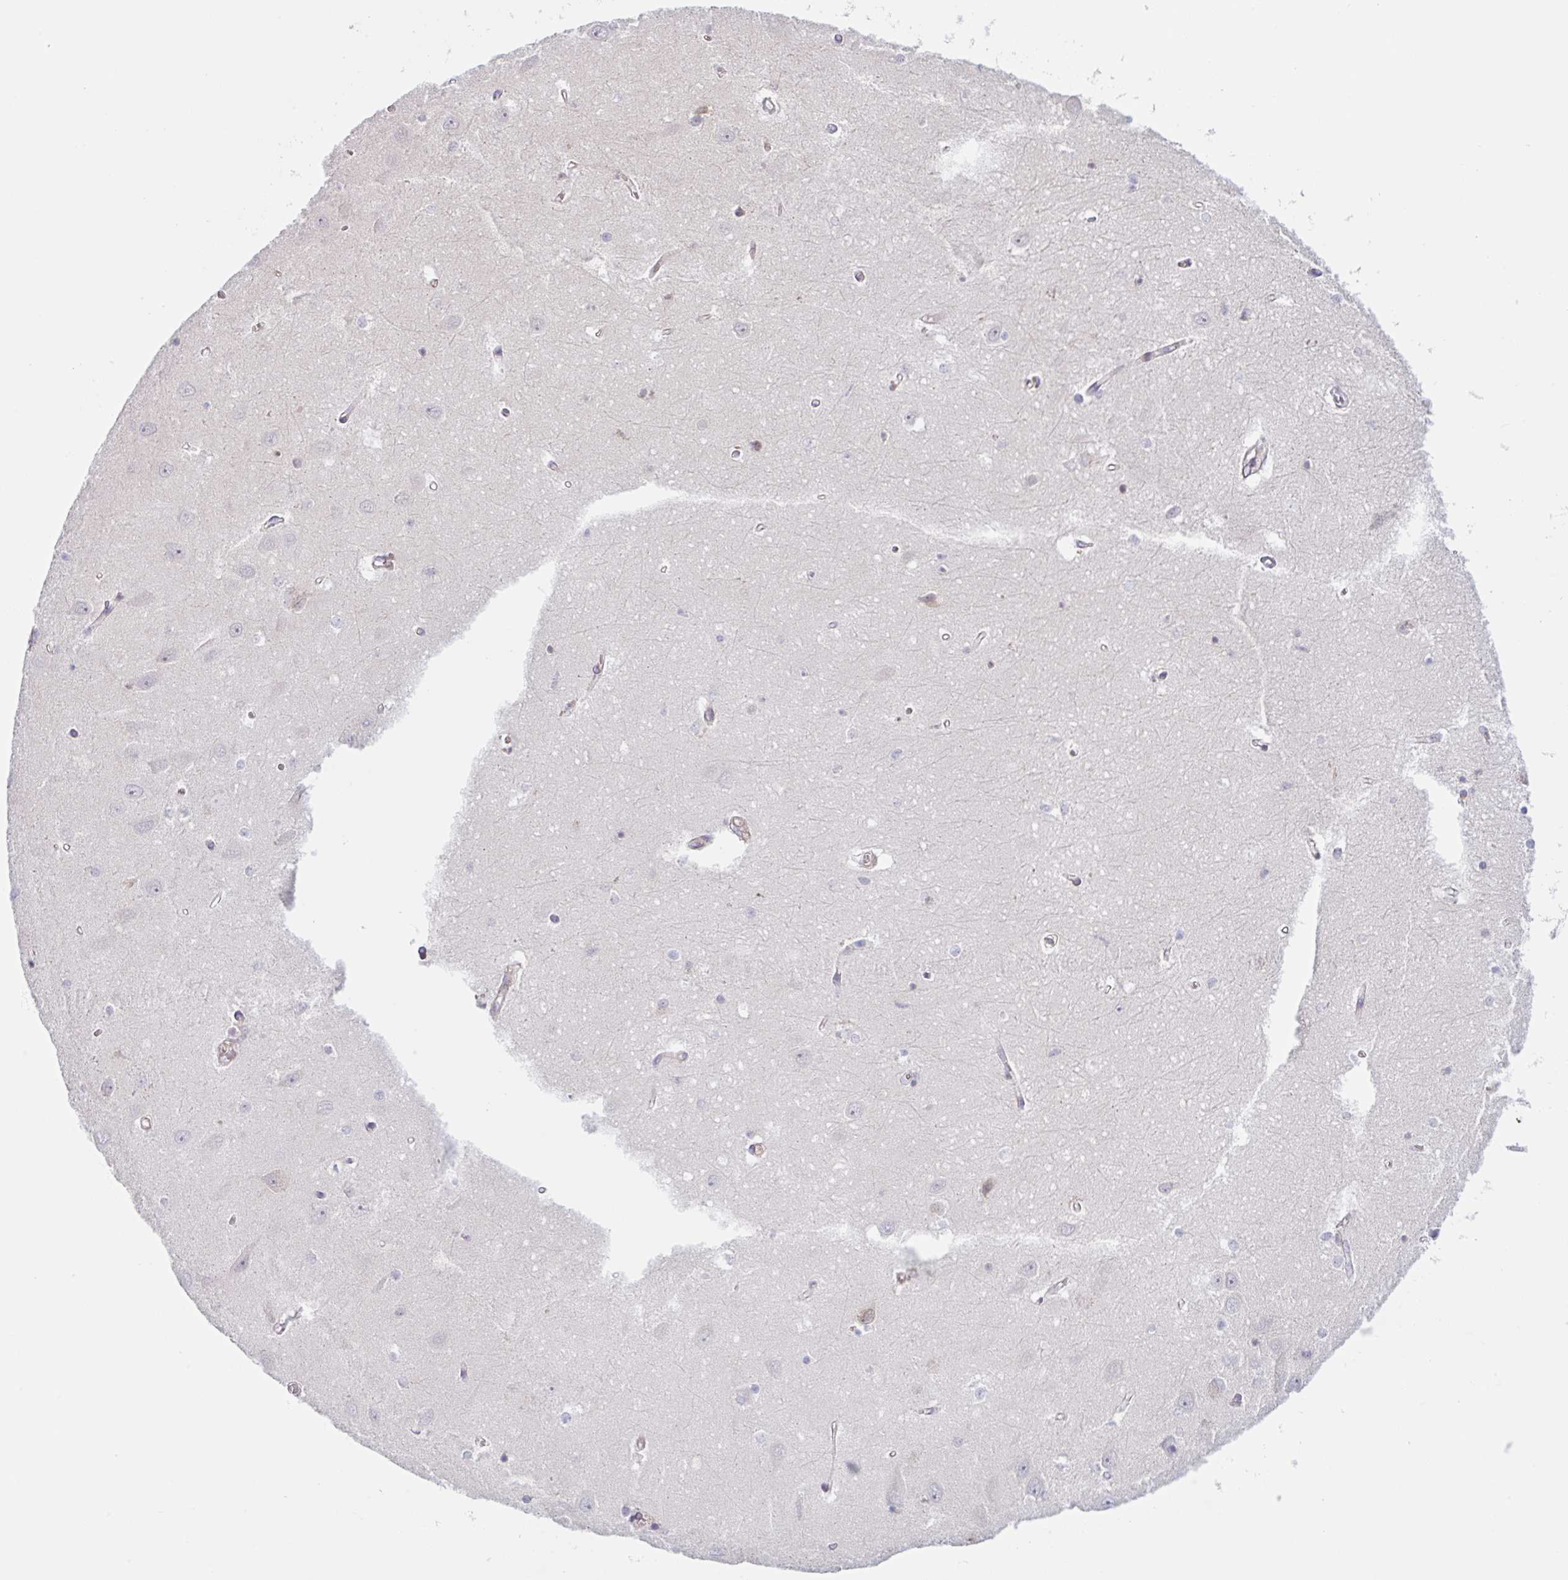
{"staining": {"intensity": "negative", "quantity": "none", "location": "none"}, "tissue": "hippocampus", "cell_type": "Glial cells", "image_type": "normal", "snomed": [{"axis": "morphology", "description": "Normal tissue, NOS"}, {"axis": "topography", "description": "Hippocampus"}], "caption": "DAB immunohistochemical staining of unremarkable human hippocampus displays no significant expression in glial cells. Brightfield microscopy of IHC stained with DAB (3,3'-diaminobenzidine) (brown) and hematoxylin (blue), captured at high magnification.", "gene": "TBPL2", "patient": {"sex": "female", "age": 64}}